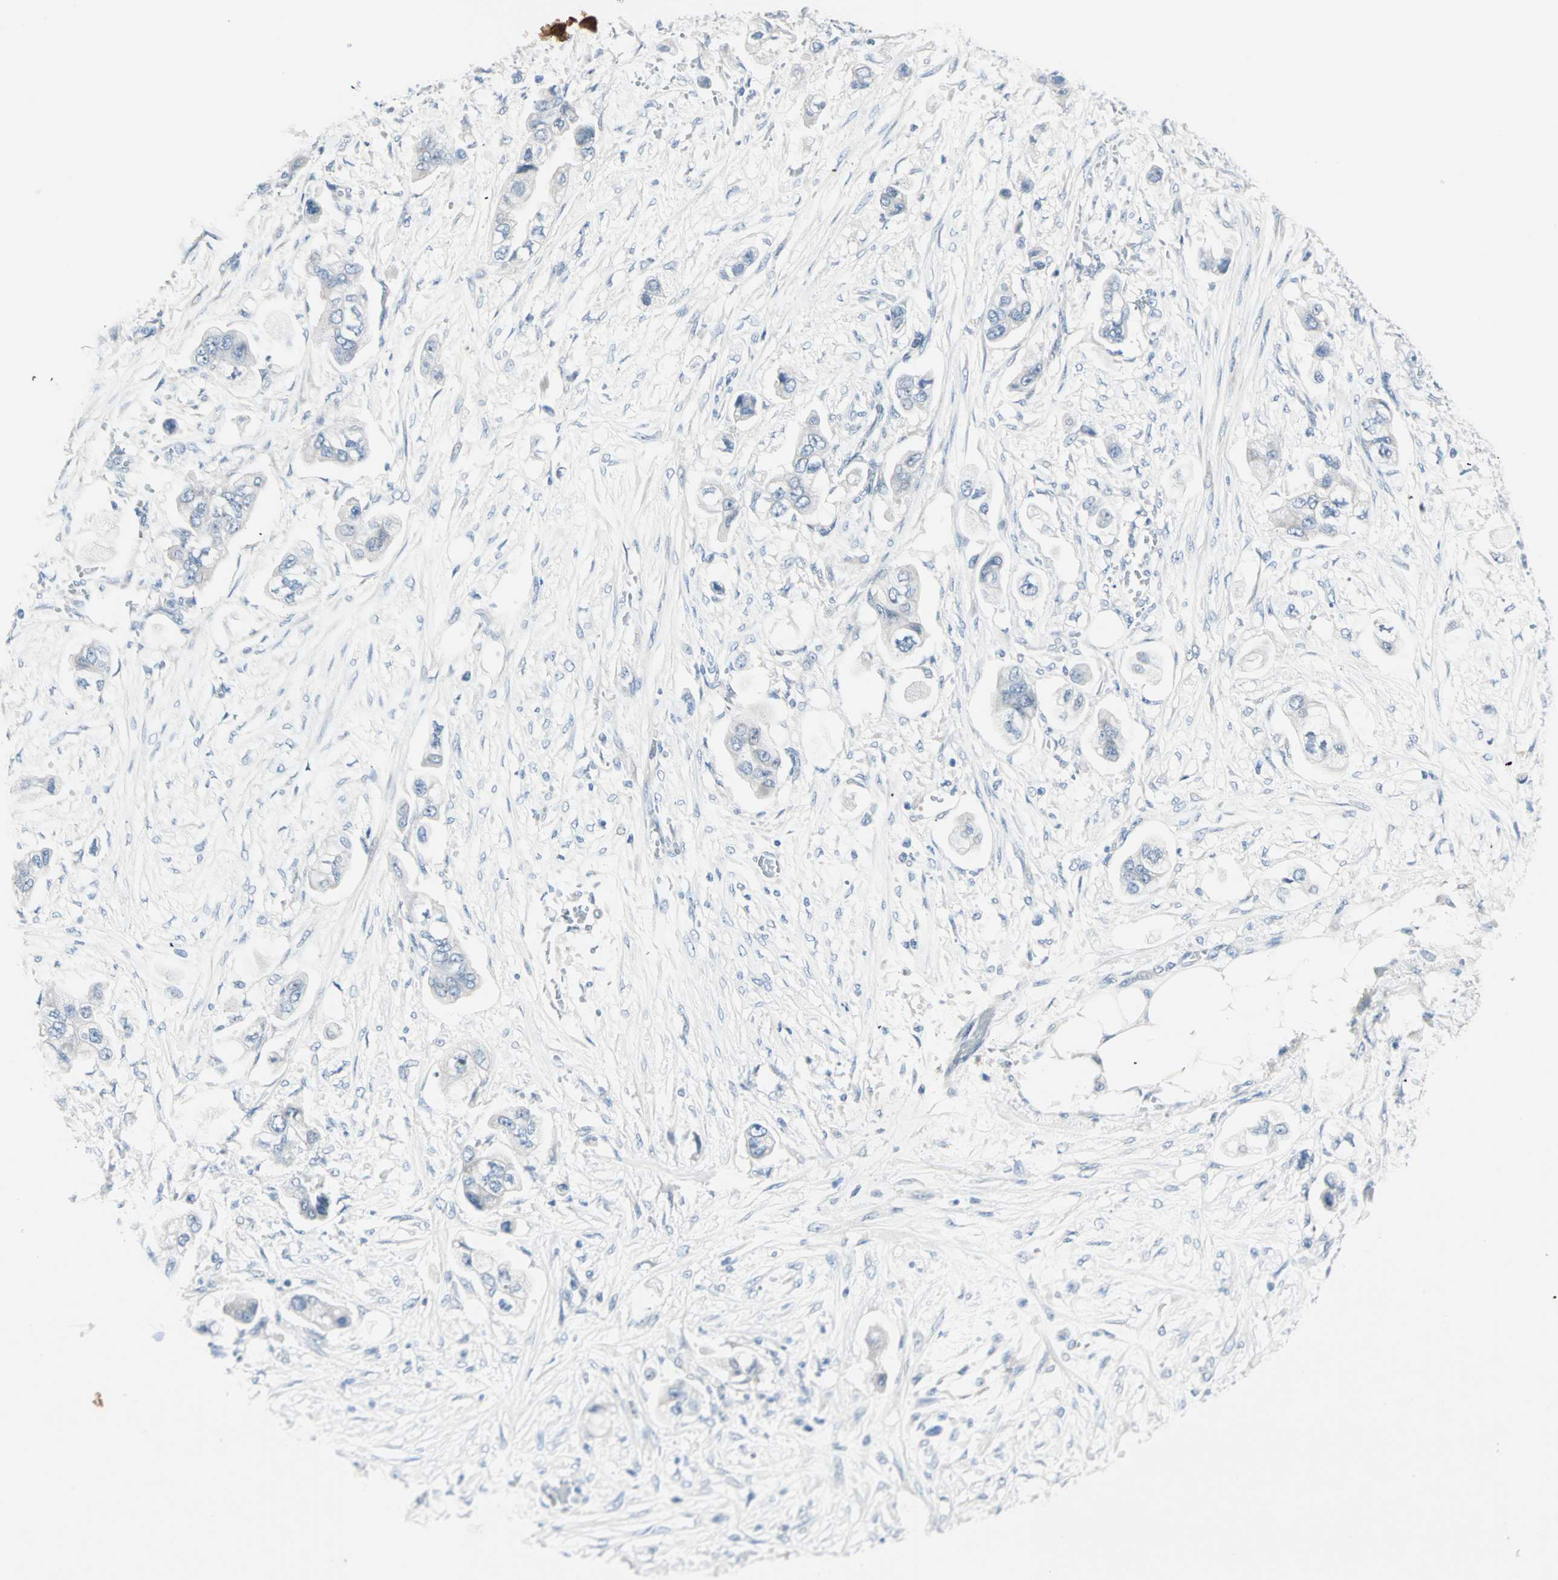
{"staining": {"intensity": "negative", "quantity": "none", "location": "none"}, "tissue": "stomach cancer", "cell_type": "Tumor cells", "image_type": "cancer", "snomed": [{"axis": "morphology", "description": "Adenocarcinoma, NOS"}, {"axis": "topography", "description": "Stomach"}], "caption": "There is no significant positivity in tumor cells of stomach adenocarcinoma.", "gene": "NEFH", "patient": {"sex": "male", "age": 62}}